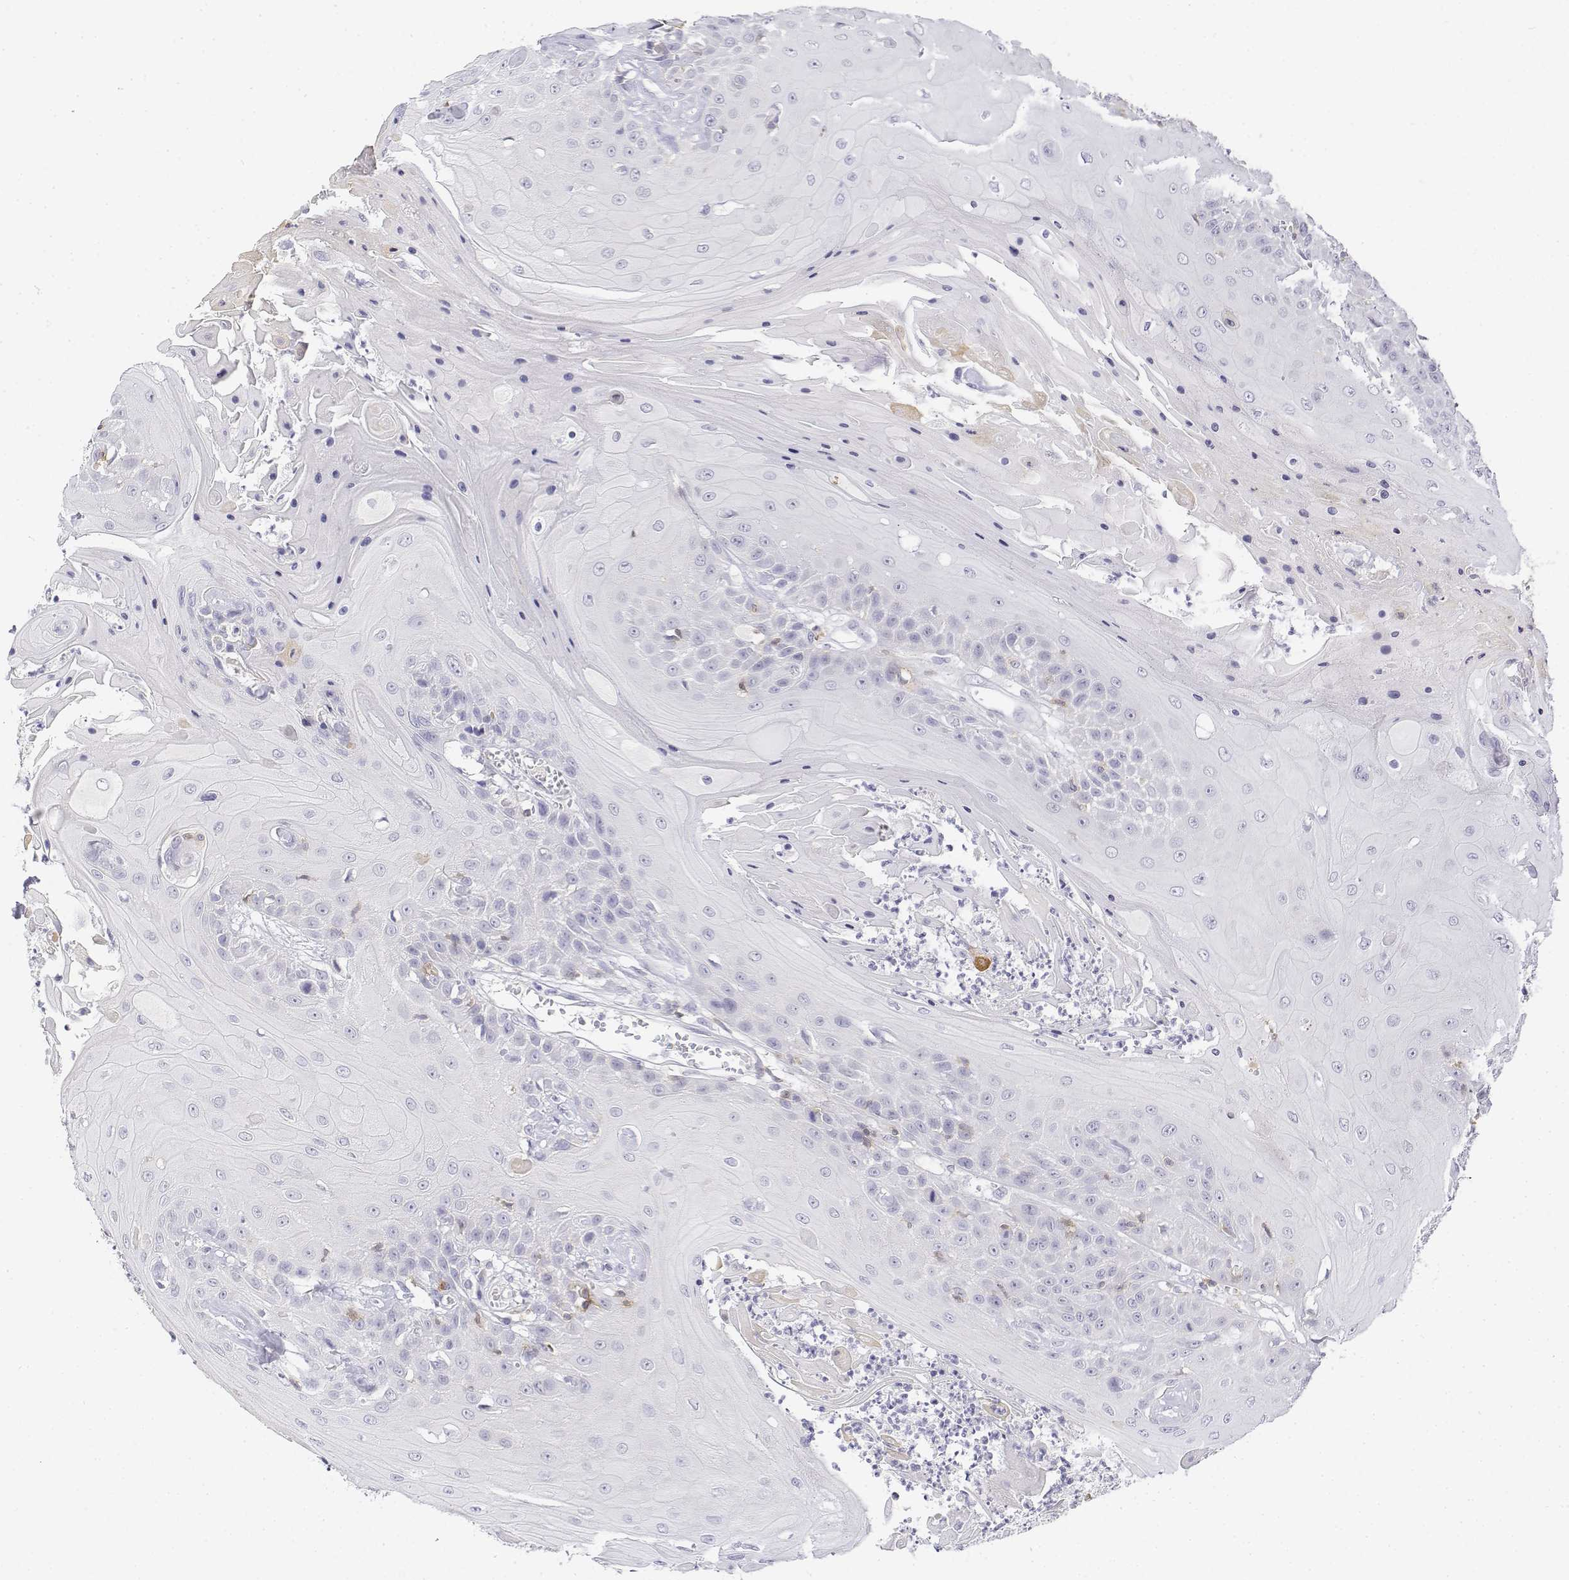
{"staining": {"intensity": "negative", "quantity": "none", "location": "none"}, "tissue": "head and neck cancer", "cell_type": "Tumor cells", "image_type": "cancer", "snomed": [{"axis": "morphology", "description": "Squamous cell carcinoma, NOS"}, {"axis": "topography", "description": "Skin"}, {"axis": "topography", "description": "Head-Neck"}], "caption": "Tumor cells are negative for protein expression in human head and neck squamous cell carcinoma.", "gene": "CD3E", "patient": {"sex": "male", "age": 80}}